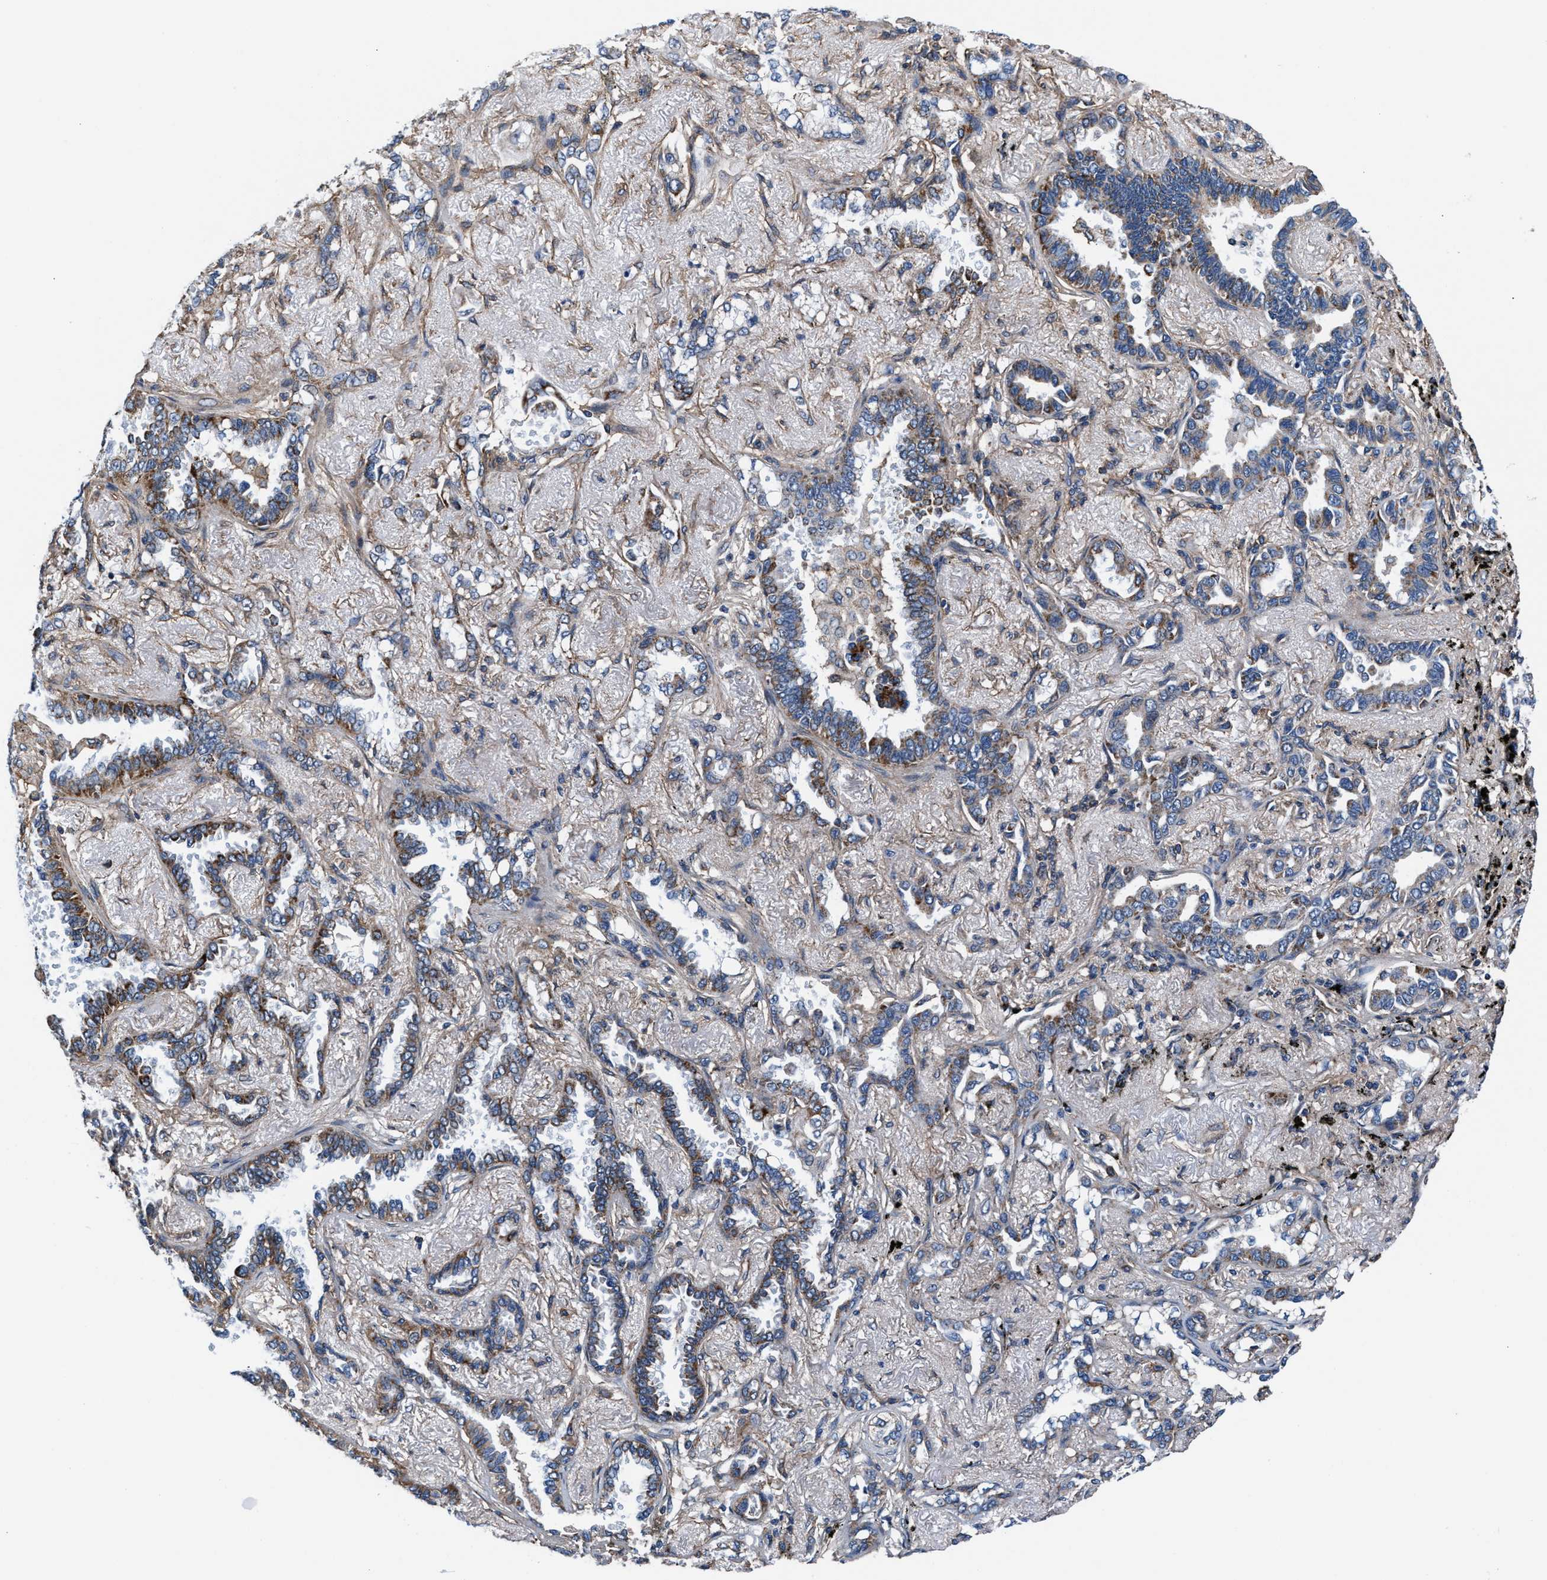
{"staining": {"intensity": "moderate", "quantity": ">75%", "location": "cytoplasmic/membranous"}, "tissue": "lung cancer", "cell_type": "Tumor cells", "image_type": "cancer", "snomed": [{"axis": "morphology", "description": "Adenocarcinoma, NOS"}, {"axis": "topography", "description": "Lung"}], "caption": "Brown immunohistochemical staining in human adenocarcinoma (lung) demonstrates moderate cytoplasmic/membranous staining in approximately >75% of tumor cells. The protein is shown in brown color, while the nuclei are stained blue.", "gene": "NKTR", "patient": {"sex": "male", "age": 59}}